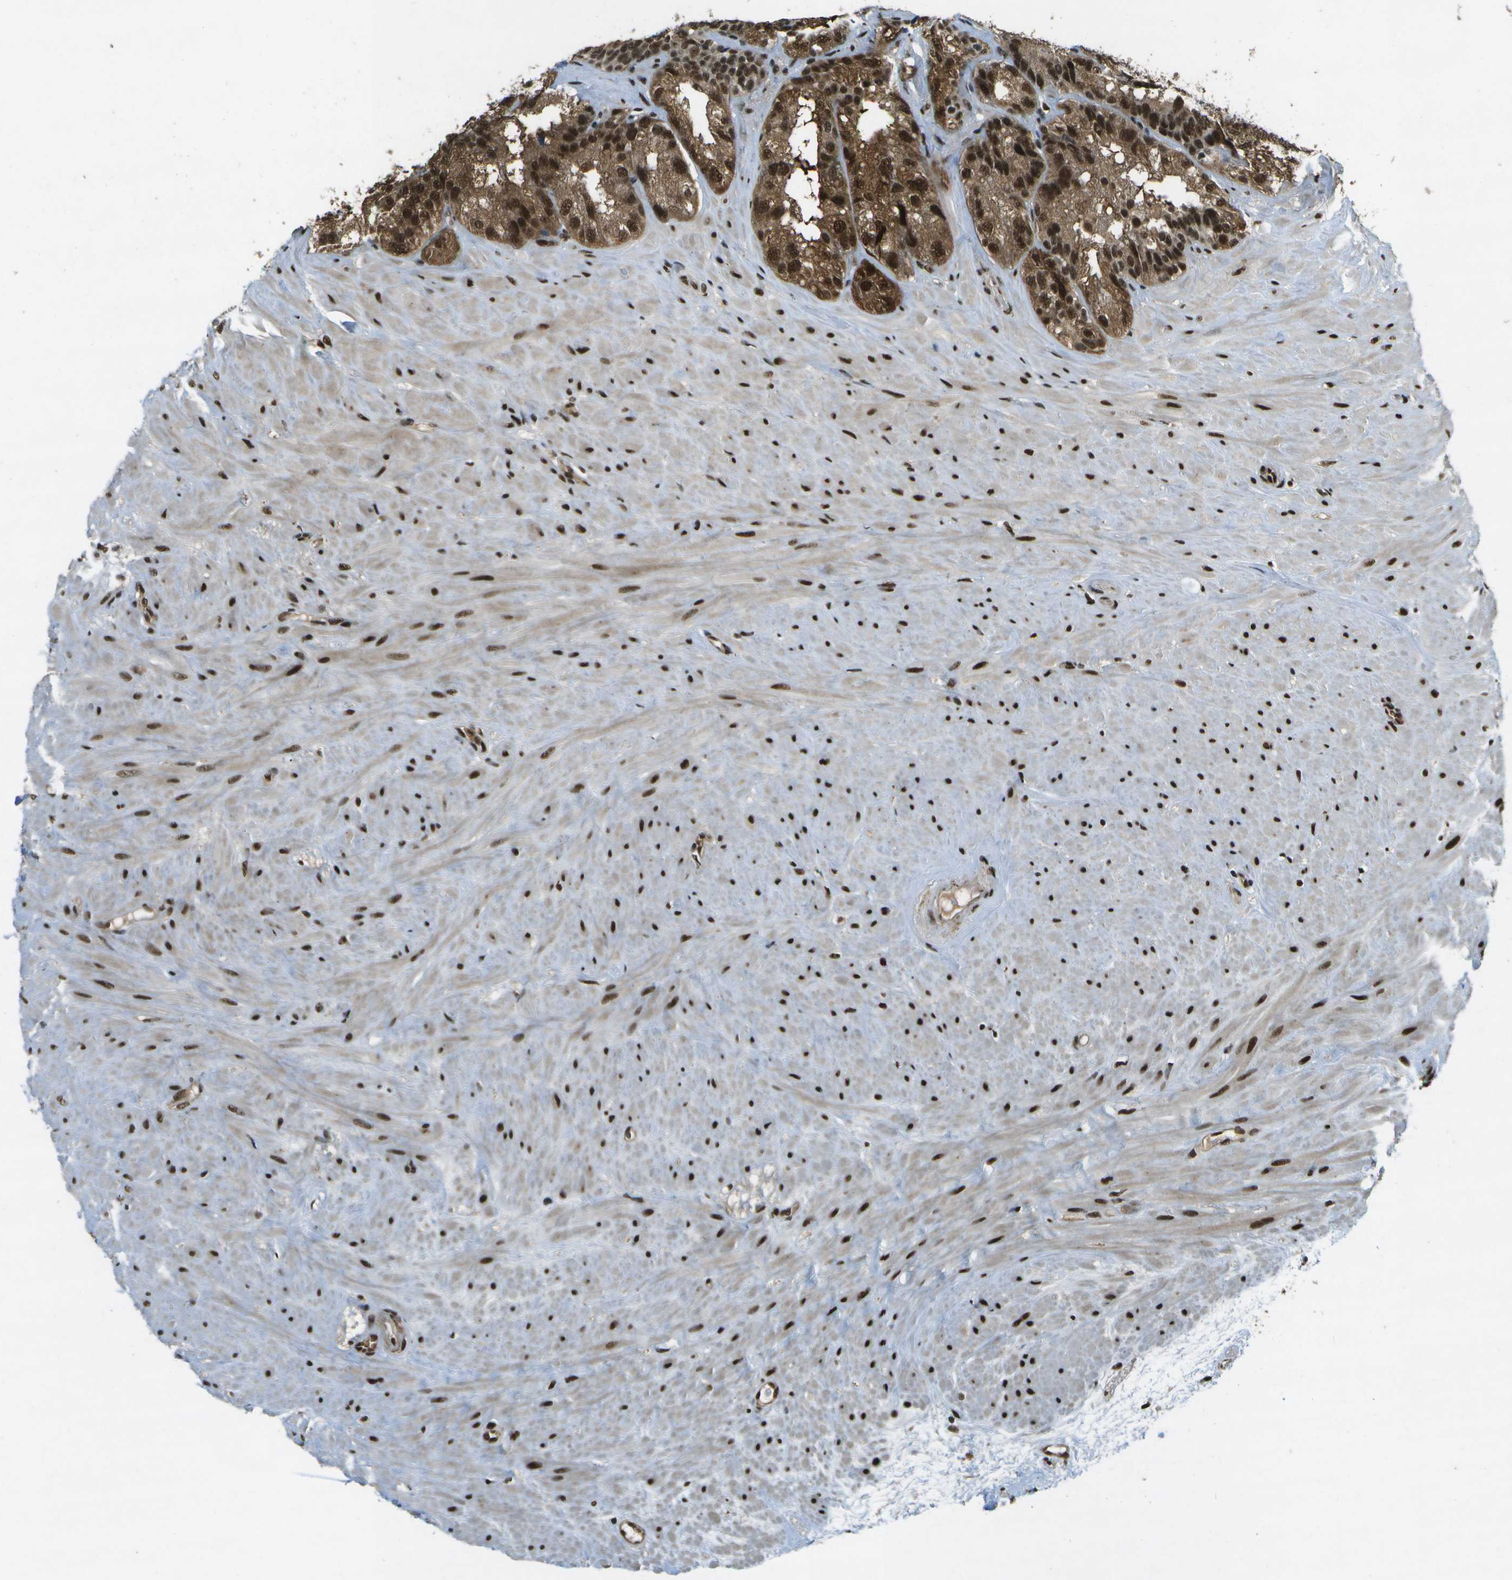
{"staining": {"intensity": "strong", "quantity": ">75%", "location": "cytoplasmic/membranous,nuclear"}, "tissue": "seminal vesicle", "cell_type": "Glandular cells", "image_type": "normal", "snomed": [{"axis": "morphology", "description": "Normal tissue, NOS"}, {"axis": "topography", "description": "Seminal veicle"}], "caption": "Unremarkable seminal vesicle was stained to show a protein in brown. There is high levels of strong cytoplasmic/membranous,nuclear staining in about >75% of glandular cells. The staining was performed using DAB to visualize the protein expression in brown, while the nuclei were stained in blue with hematoxylin (Magnification: 20x).", "gene": "GANC", "patient": {"sex": "male", "age": 68}}